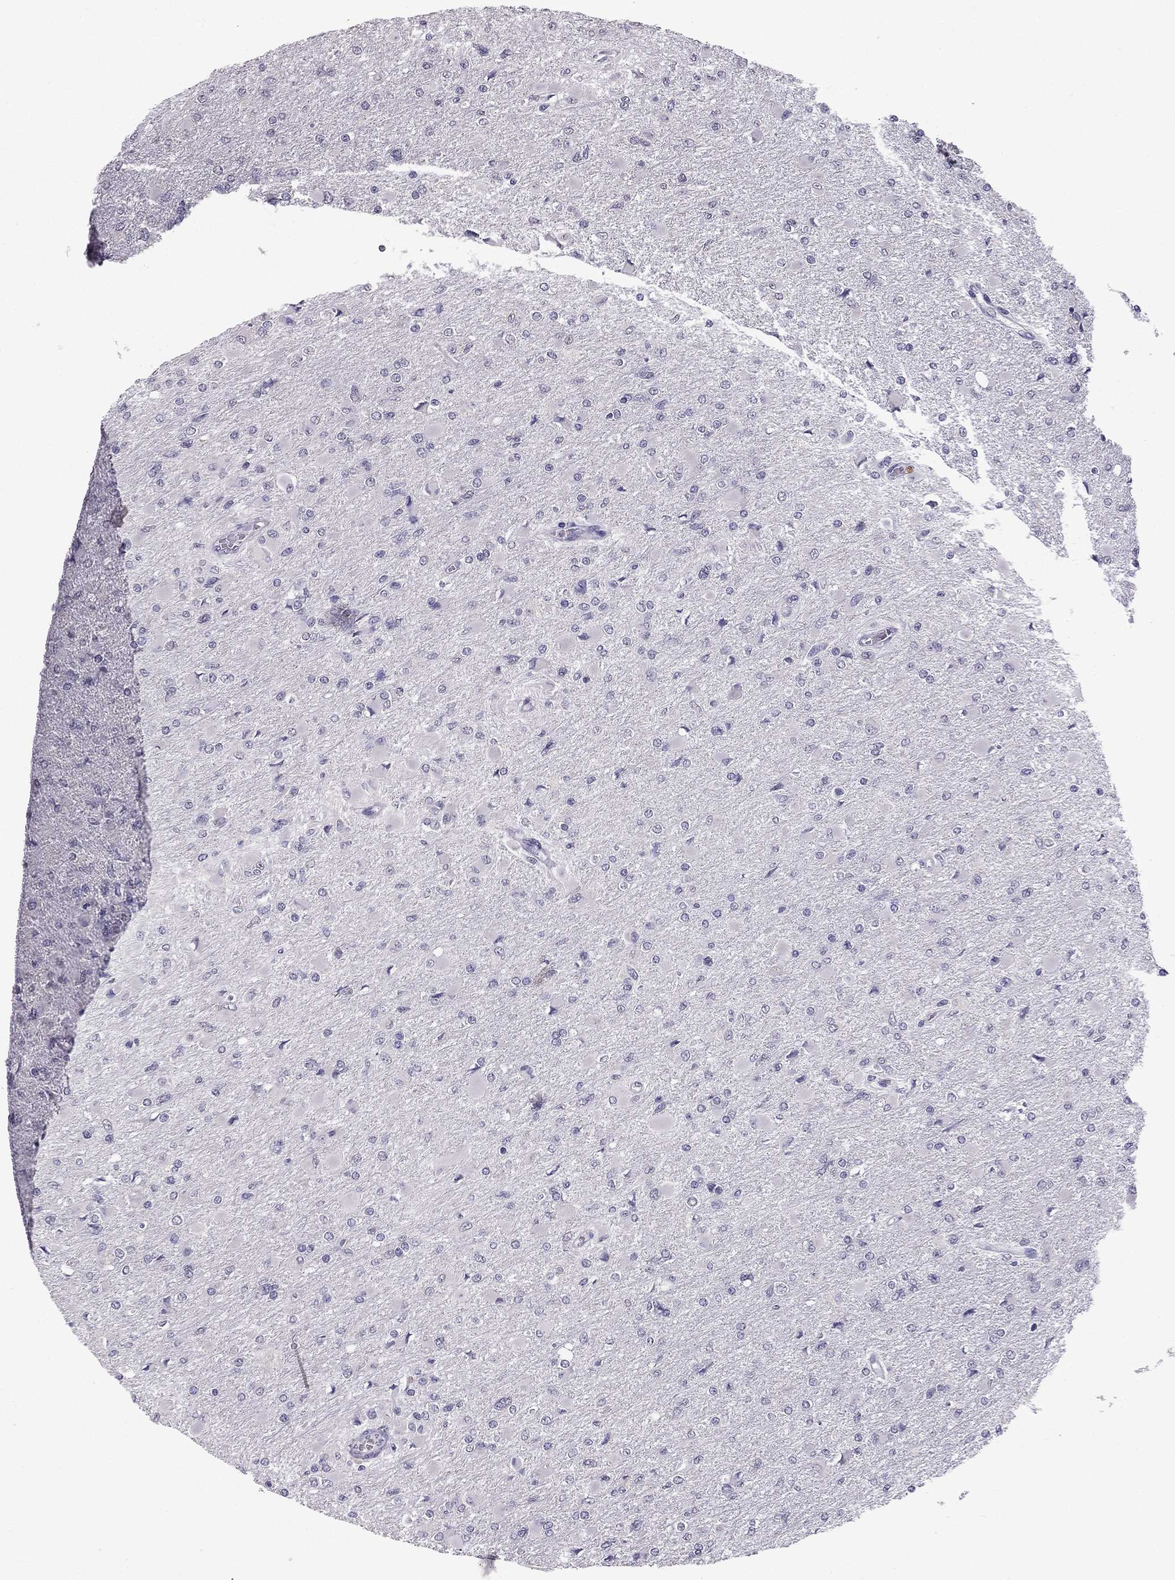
{"staining": {"intensity": "negative", "quantity": "none", "location": "none"}, "tissue": "glioma", "cell_type": "Tumor cells", "image_type": "cancer", "snomed": [{"axis": "morphology", "description": "Glioma, malignant, High grade"}, {"axis": "topography", "description": "Cerebral cortex"}], "caption": "Immunohistochemistry photomicrograph of glioma stained for a protein (brown), which demonstrates no staining in tumor cells. Nuclei are stained in blue.", "gene": "SCG5", "patient": {"sex": "female", "age": 36}}